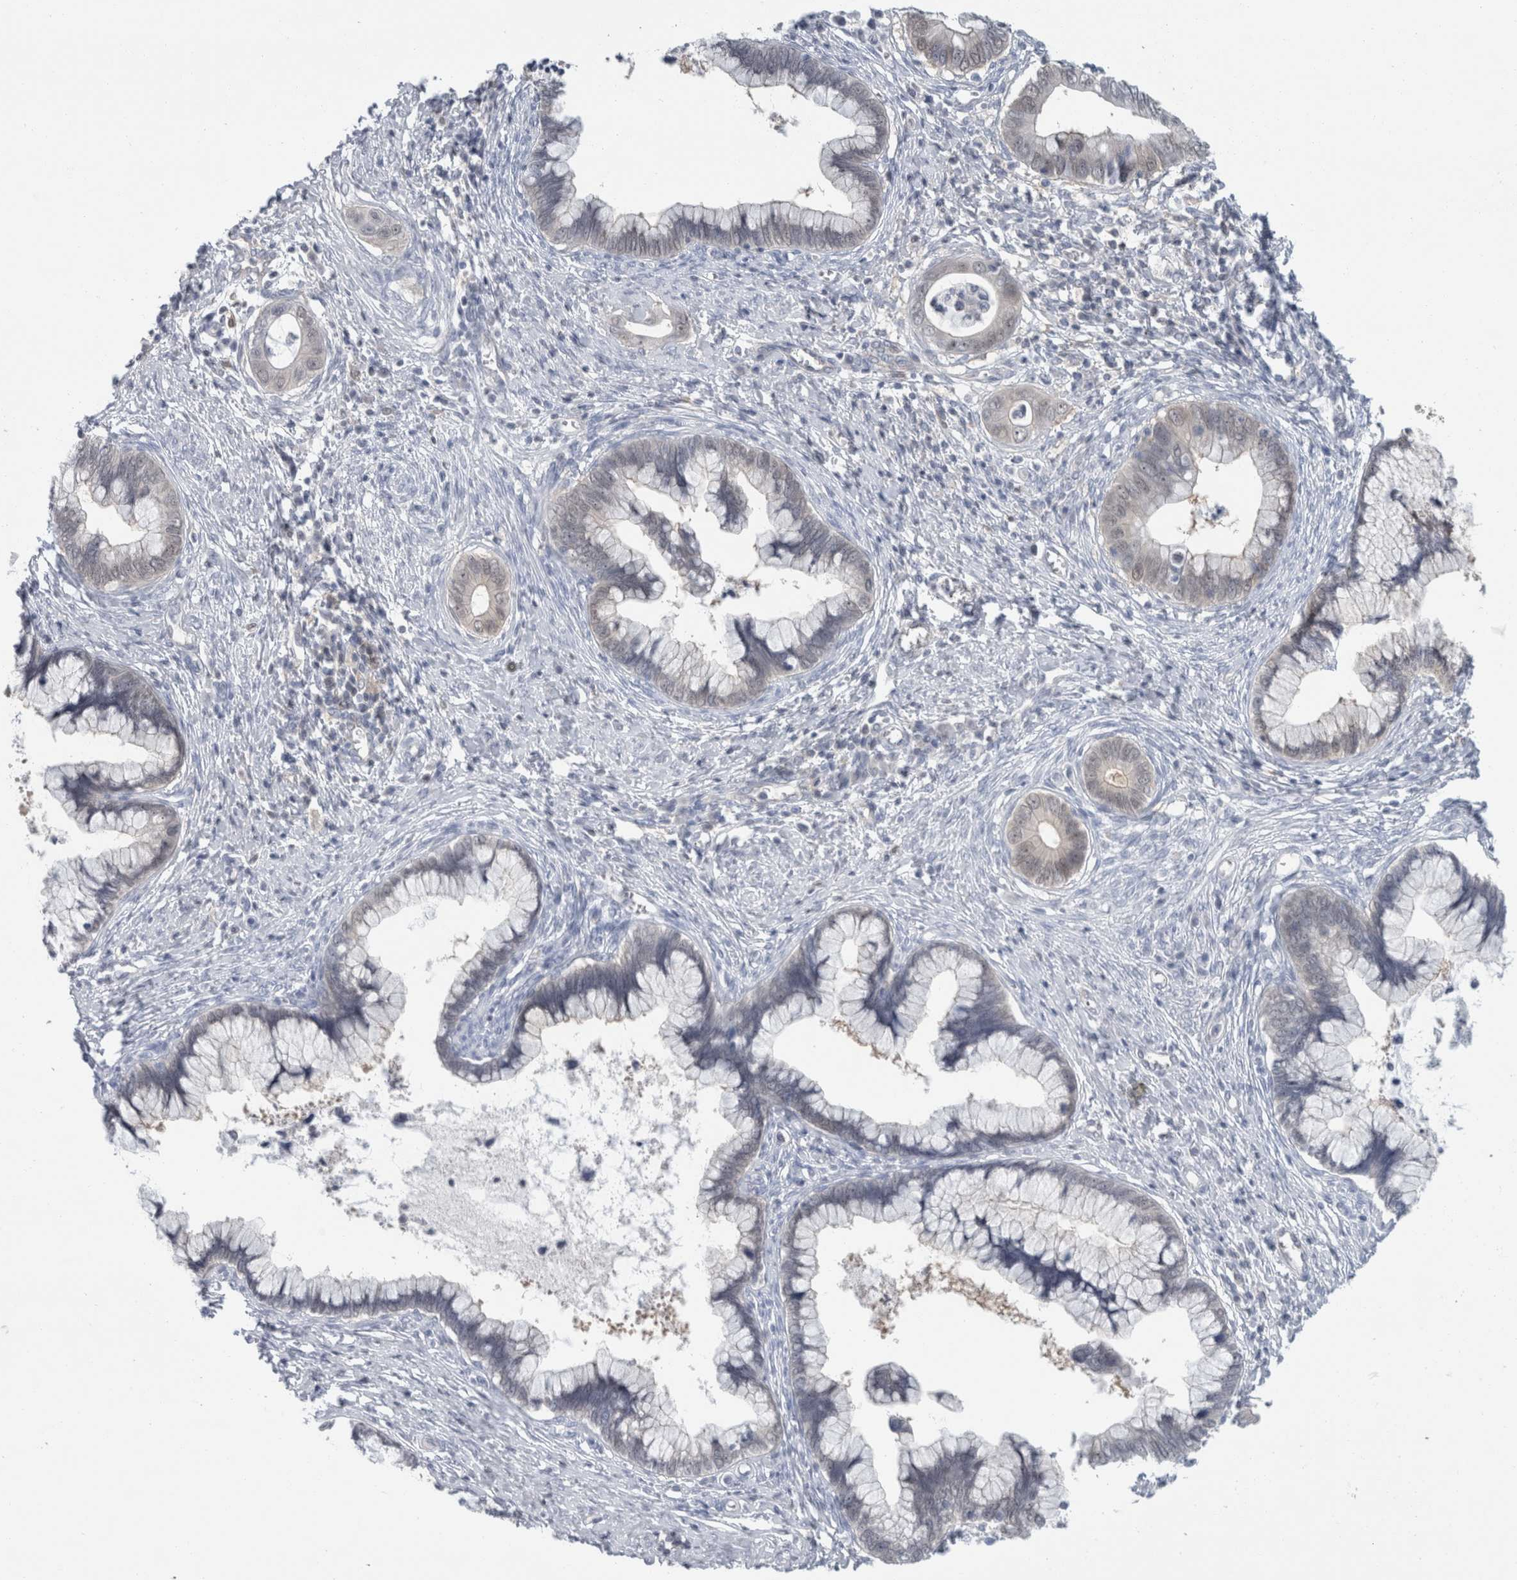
{"staining": {"intensity": "negative", "quantity": "none", "location": "none"}, "tissue": "cervical cancer", "cell_type": "Tumor cells", "image_type": "cancer", "snomed": [{"axis": "morphology", "description": "Adenocarcinoma, NOS"}, {"axis": "topography", "description": "Cervix"}], "caption": "Tumor cells are negative for brown protein staining in cervical cancer (adenocarcinoma). (Immunohistochemistry, brightfield microscopy, high magnification).", "gene": "CASP6", "patient": {"sex": "female", "age": 44}}